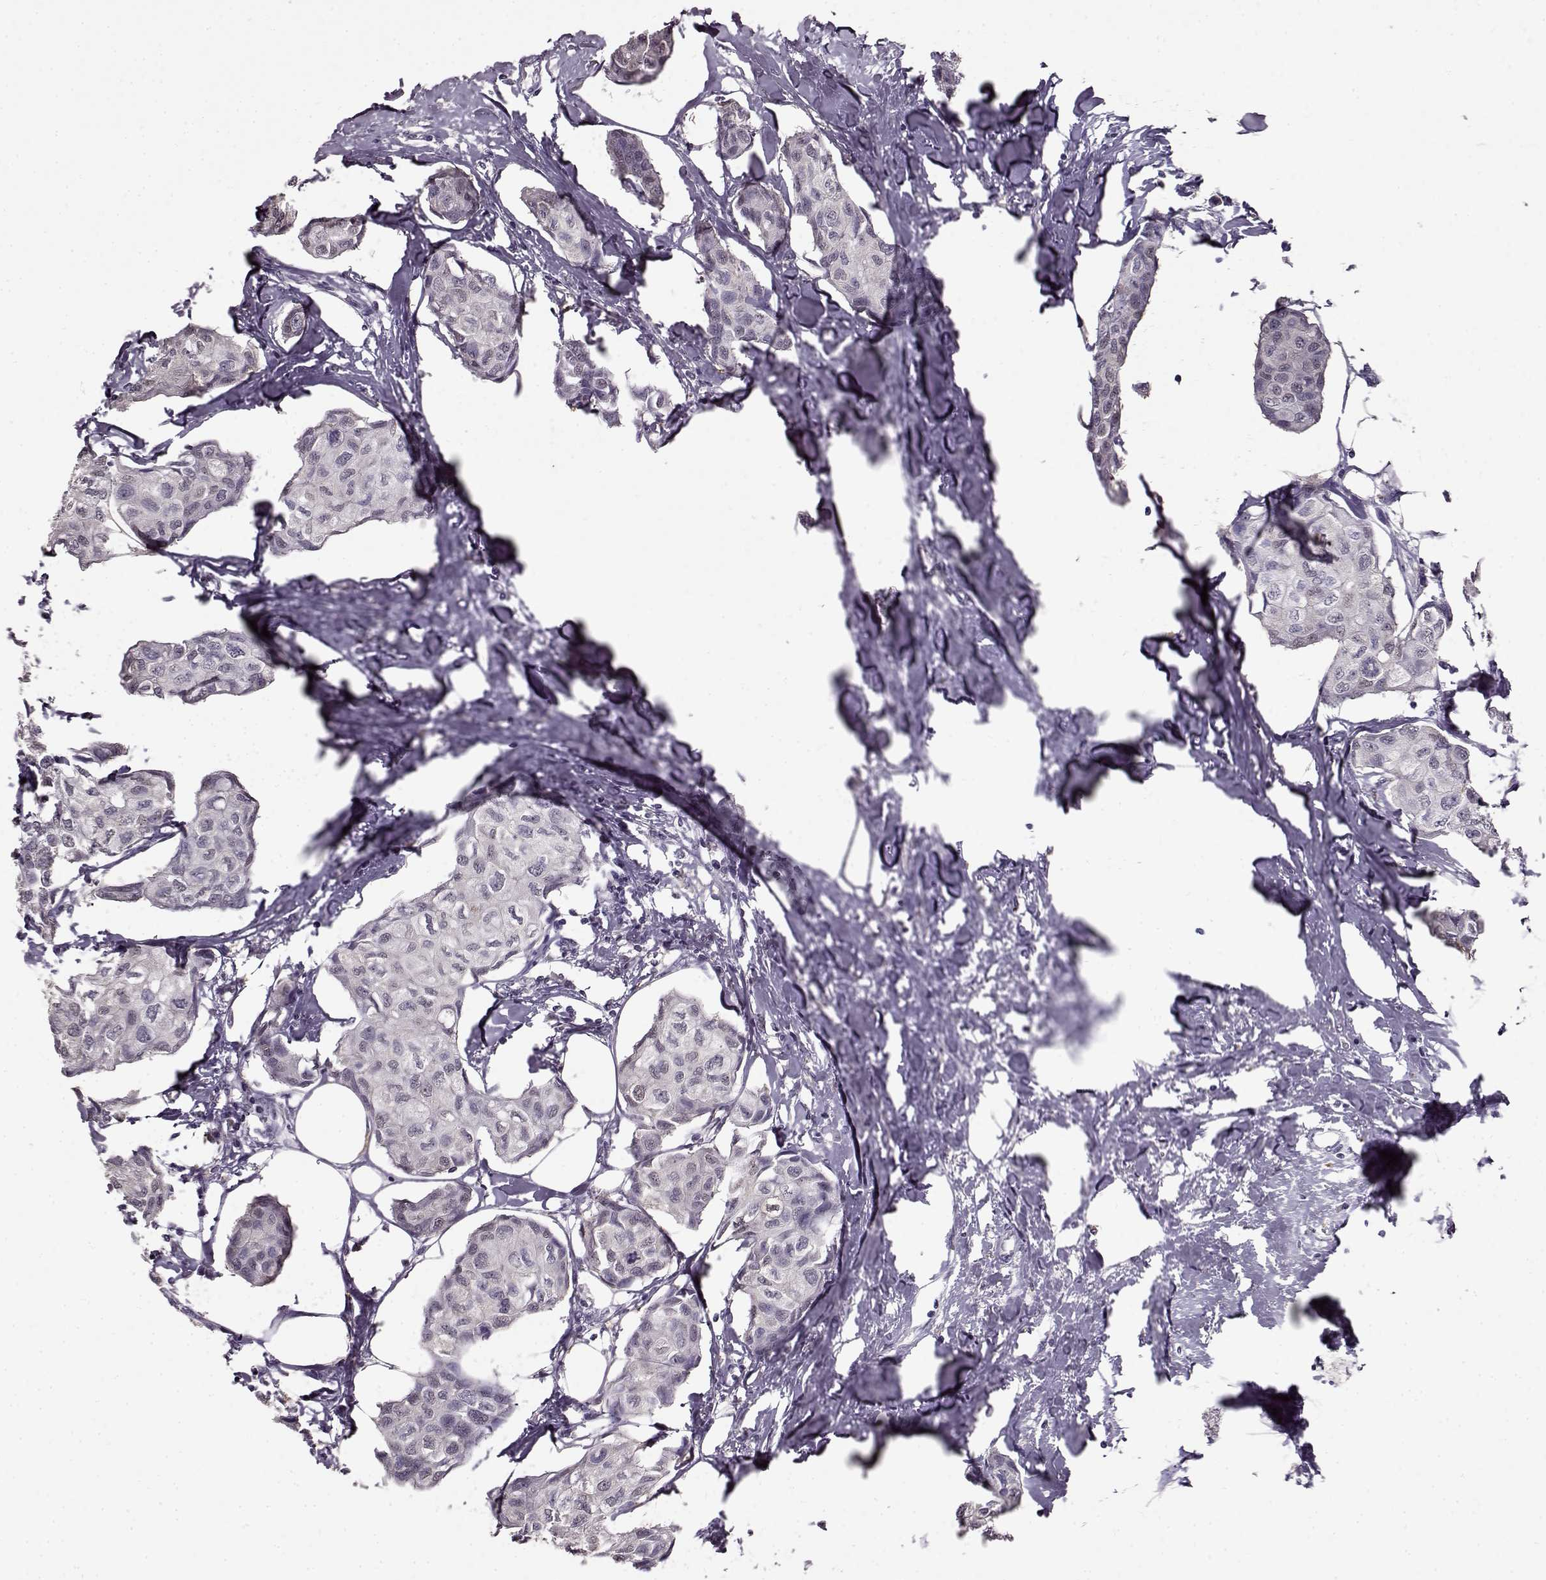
{"staining": {"intensity": "negative", "quantity": "none", "location": "none"}, "tissue": "breast cancer", "cell_type": "Tumor cells", "image_type": "cancer", "snomed": [{"axis": "morphology", "description": "Duct carcinoma"}, {"axis": "topography", "description": "Breast"}], "caption": "An immunohistochemistry histopathology image of invasive ductal carcinoma (breast) is shown. There is no staining in tumor cells of invasive ductal carcinoma (breast). (DAB immunohistochemistry (IHC), high magnification).", "gene": "RP1L1", "patient": {"sex": "female", "age": 80}}